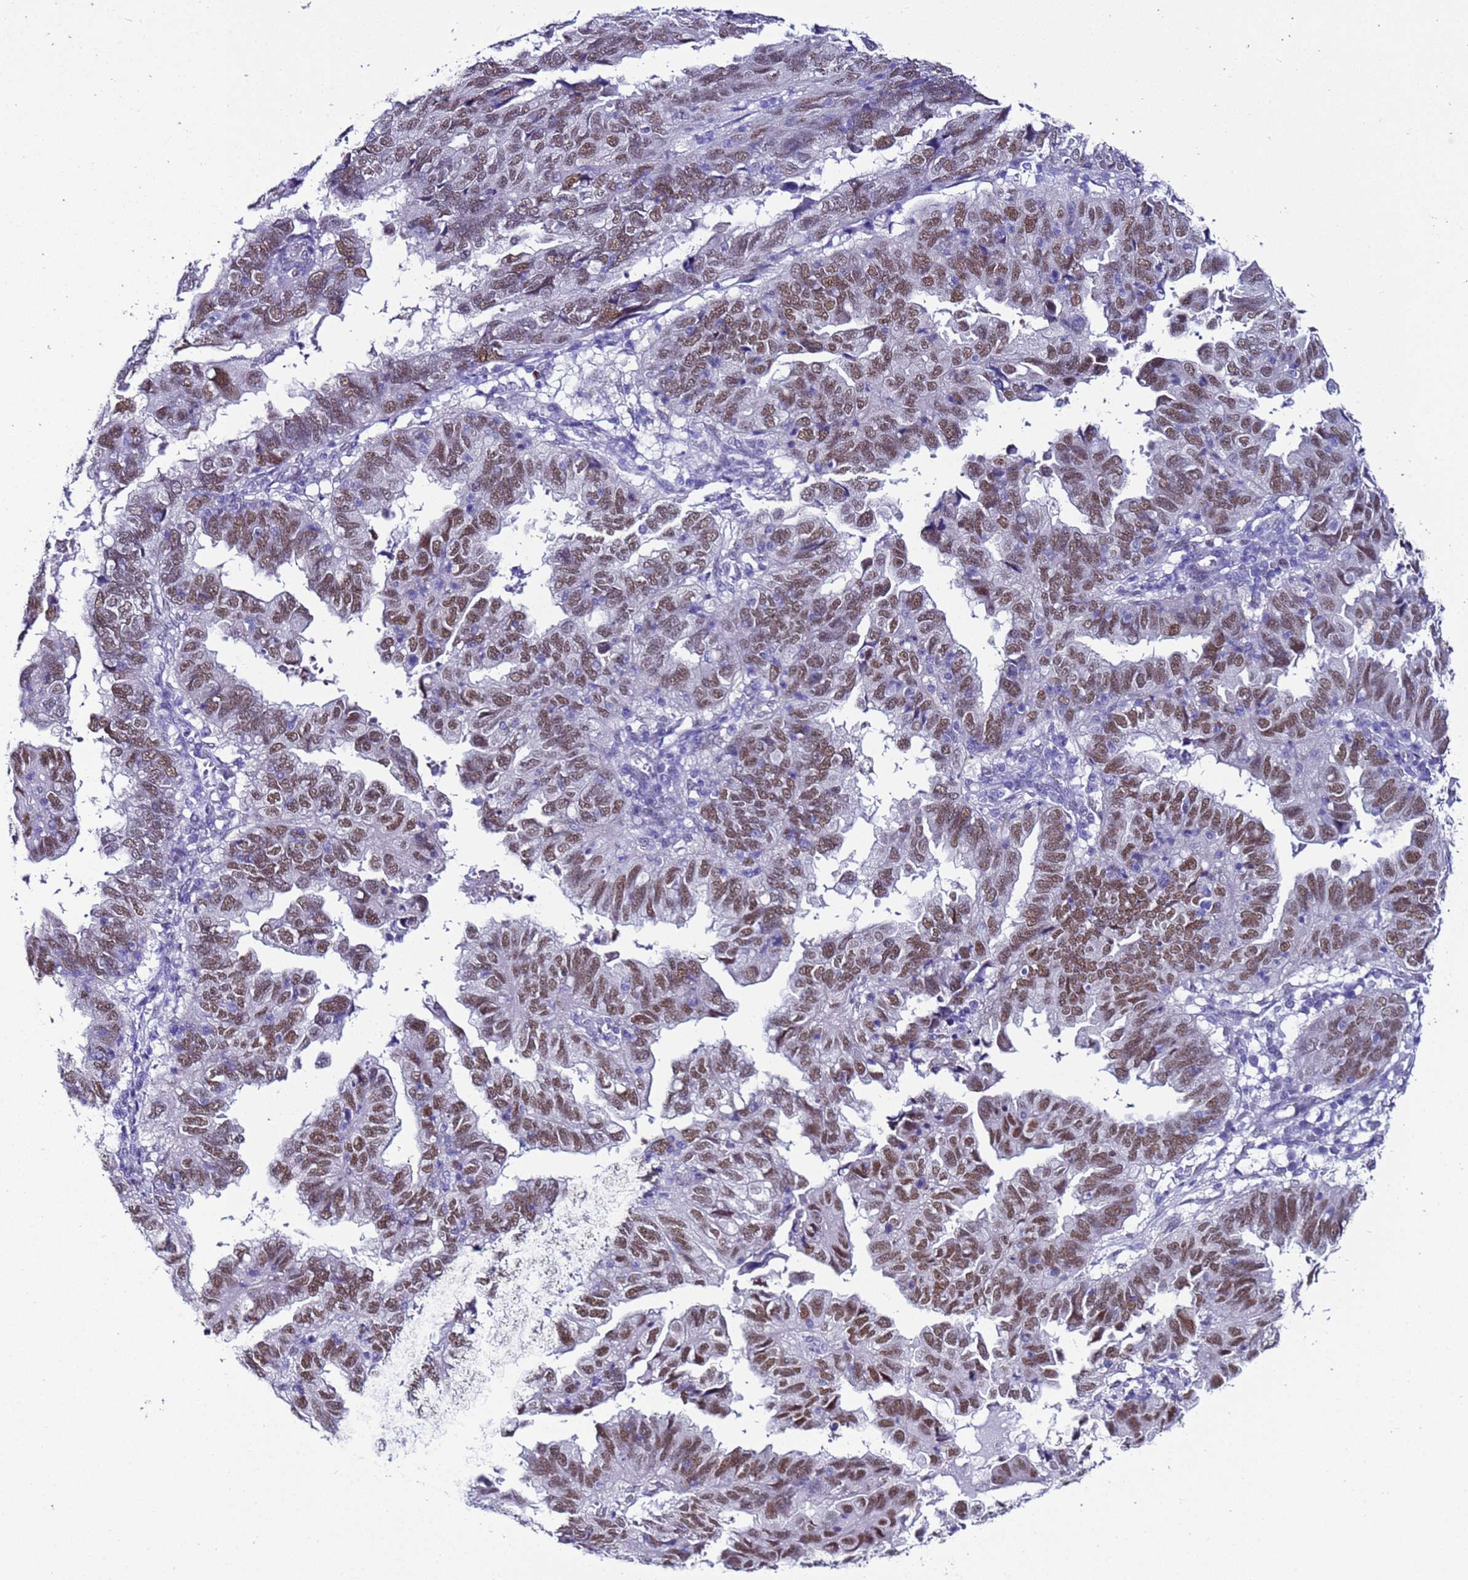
{"staining": {"intensity": "moderate", "quantity": ">75%", "location": "nuclear"}, "tissue": "endometrial cancer", "cell_type": "Tumor cells", "image_type": "cancer", "snomed": [{"axis": "morphology", "description": "Adenocarcinoma, NOS"}, {"axis": "topography", "description": "Uterus"}], "caption": "Endometrial adenocarcinoma was stained to show a protein in brown. There is medium levels of moderate nuclear expression in approximately >75% of tumor cells.", "gene": "BCL7A", "patient": {"sex": "female", "age": 77}}